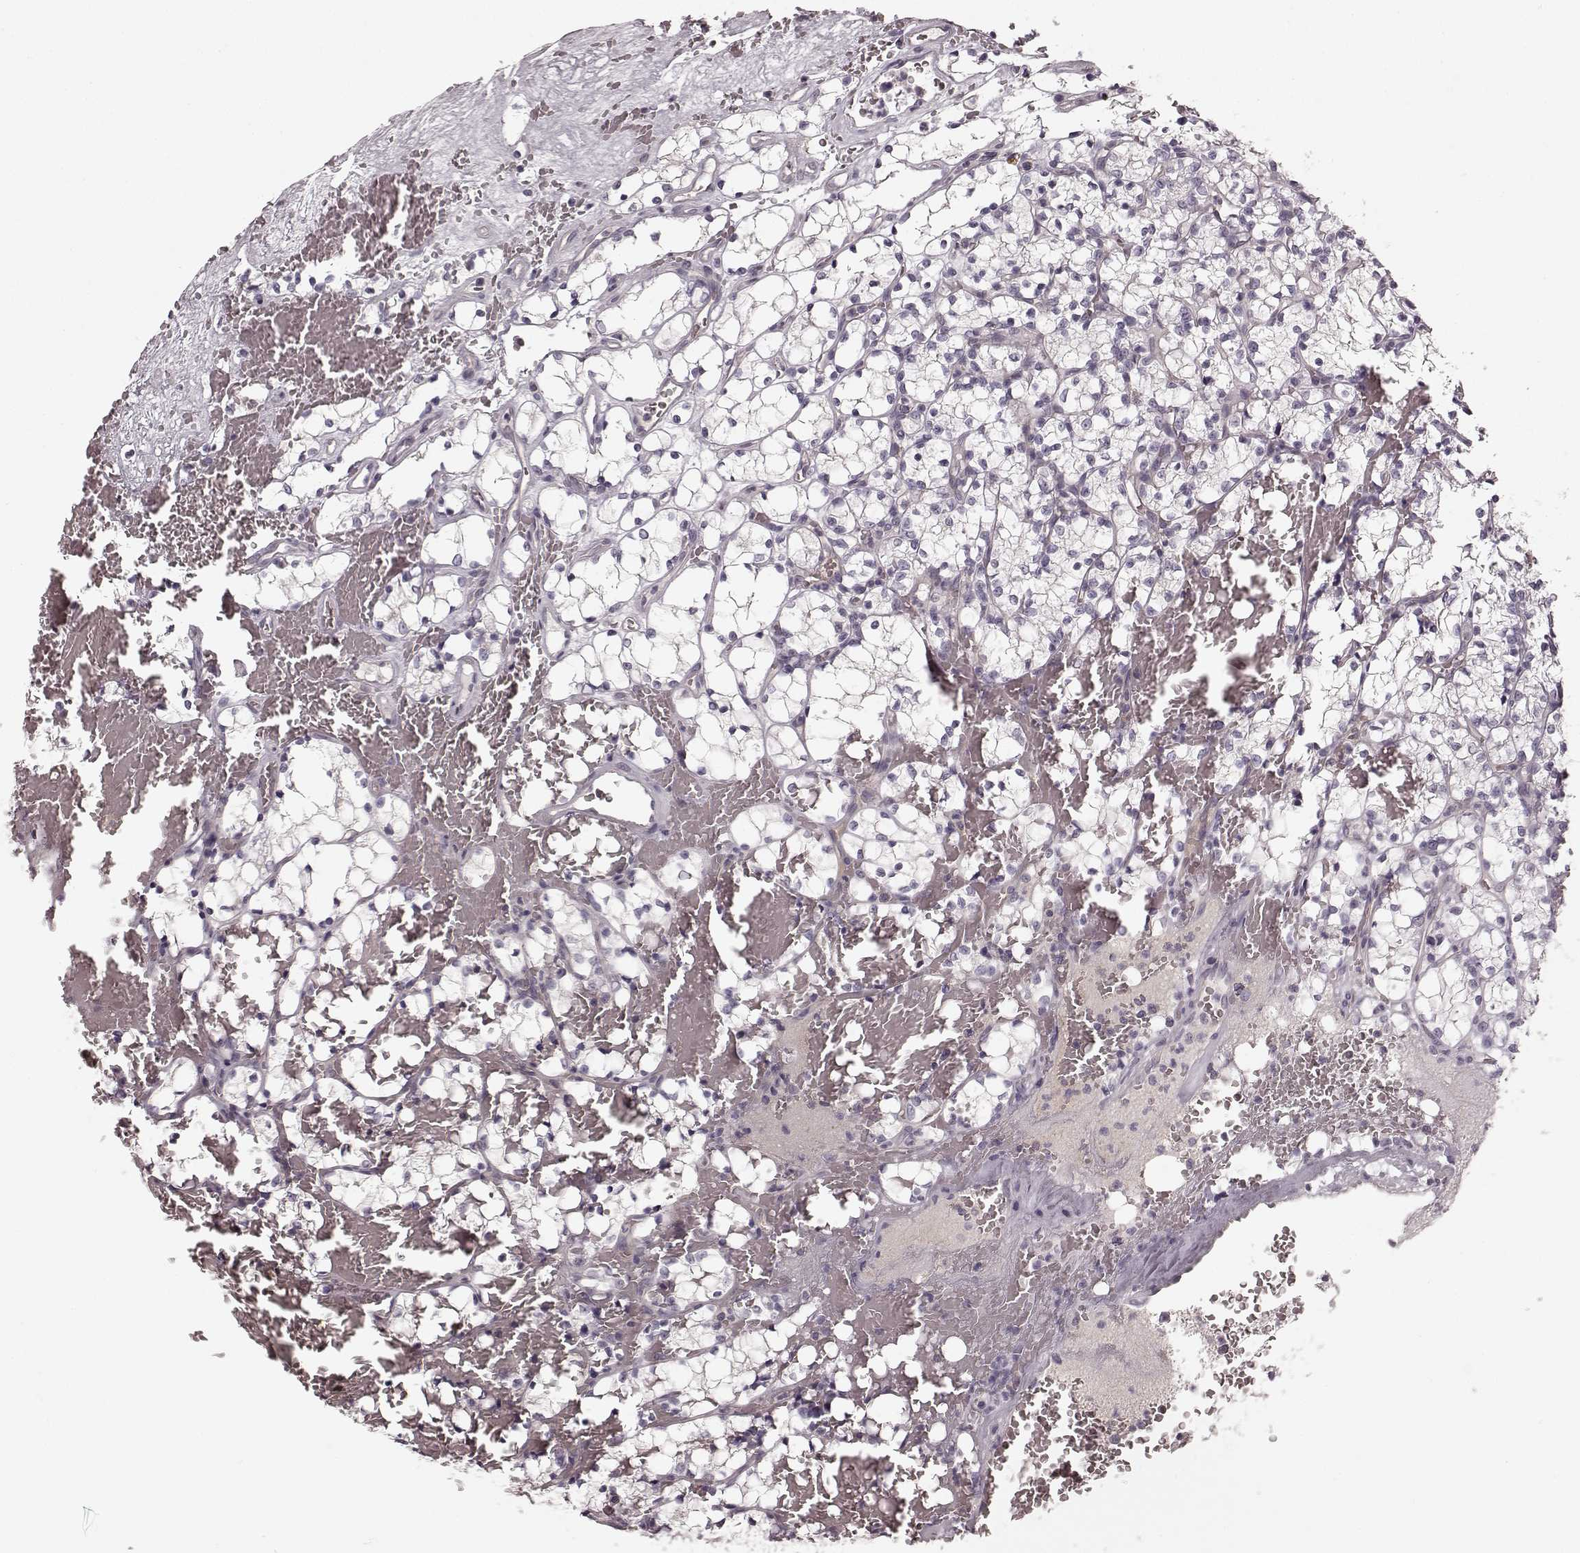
{"staining": {"intensity": "negative", "quantity": "none", "location": "none"}, "tissue": "renal cancer", "cell_type": "Tumor cells", "image_type": "cancer", "snomed": [{"axis": "morphology", "description": "Adenocarcinoma, NOS"}, {"axis": "topography", "description": "Kidney"}], "caption": "Tumor cells are negative for protein expression in human renal cancer.", "gene": "PRKCE", "patient": {"sex": "female", "age": 69}}